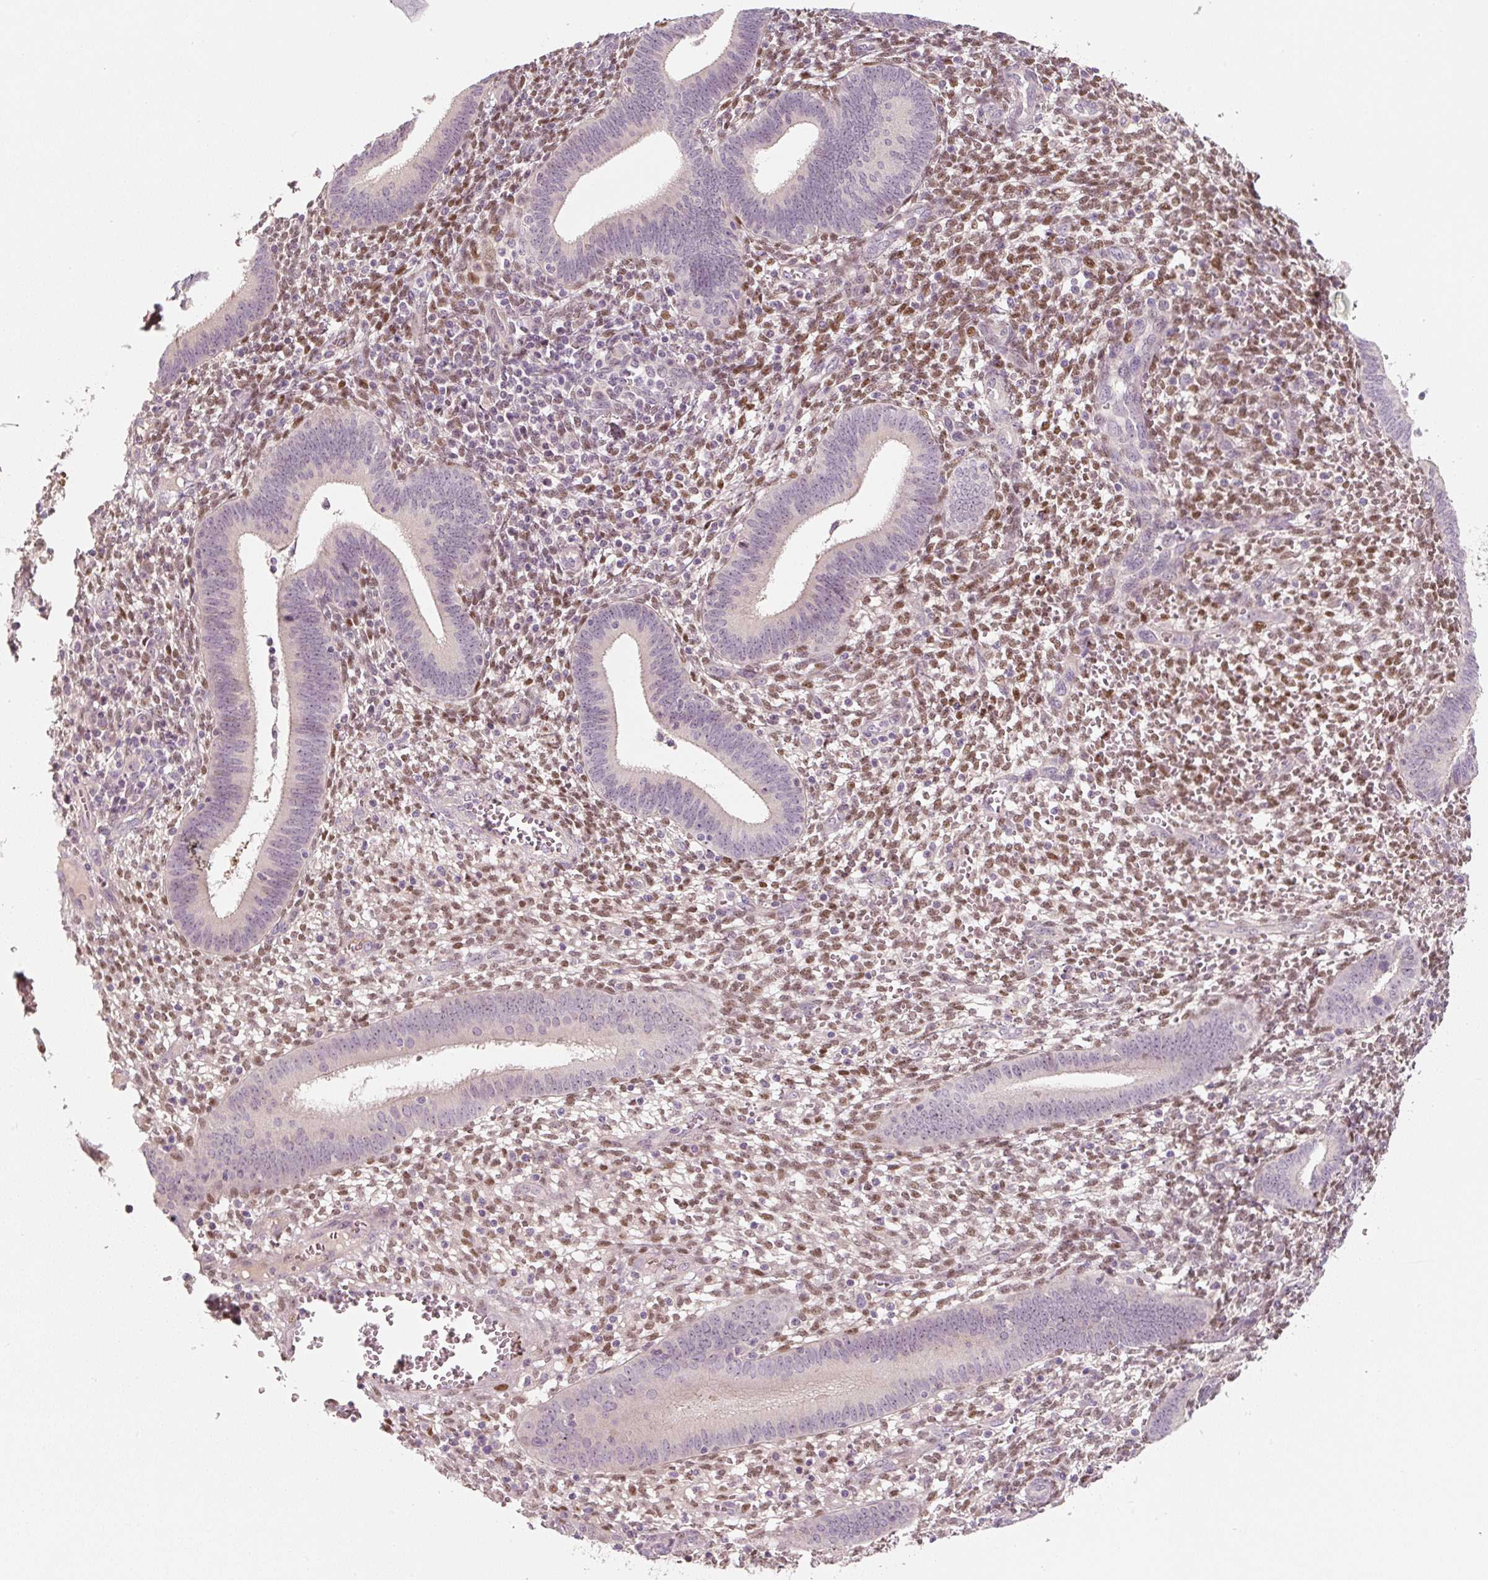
{"staining": {"intensity": "strong", "quantity": "25%-75%", "location": "nuclear"}, "tissue": "endometrium", "cell_type": "Cells in endometrial stroma", "image_type": "normal", "snomed": [{"axis": "morphology", "description": "Normal tissue, NOS"}, {"axis": "topography", "description": "Endometrium"}], "caption": "A micrograph of human endometrium stained for a protein reveals strong nuclear brown staining in cells in endometrial stroma. Immunohistochemistry (ihc) stains the protein of interest in brown and the nuclei are stained blue.", "gene": "PWWP3B", "patient": {"sex": "female", "age": 41}}